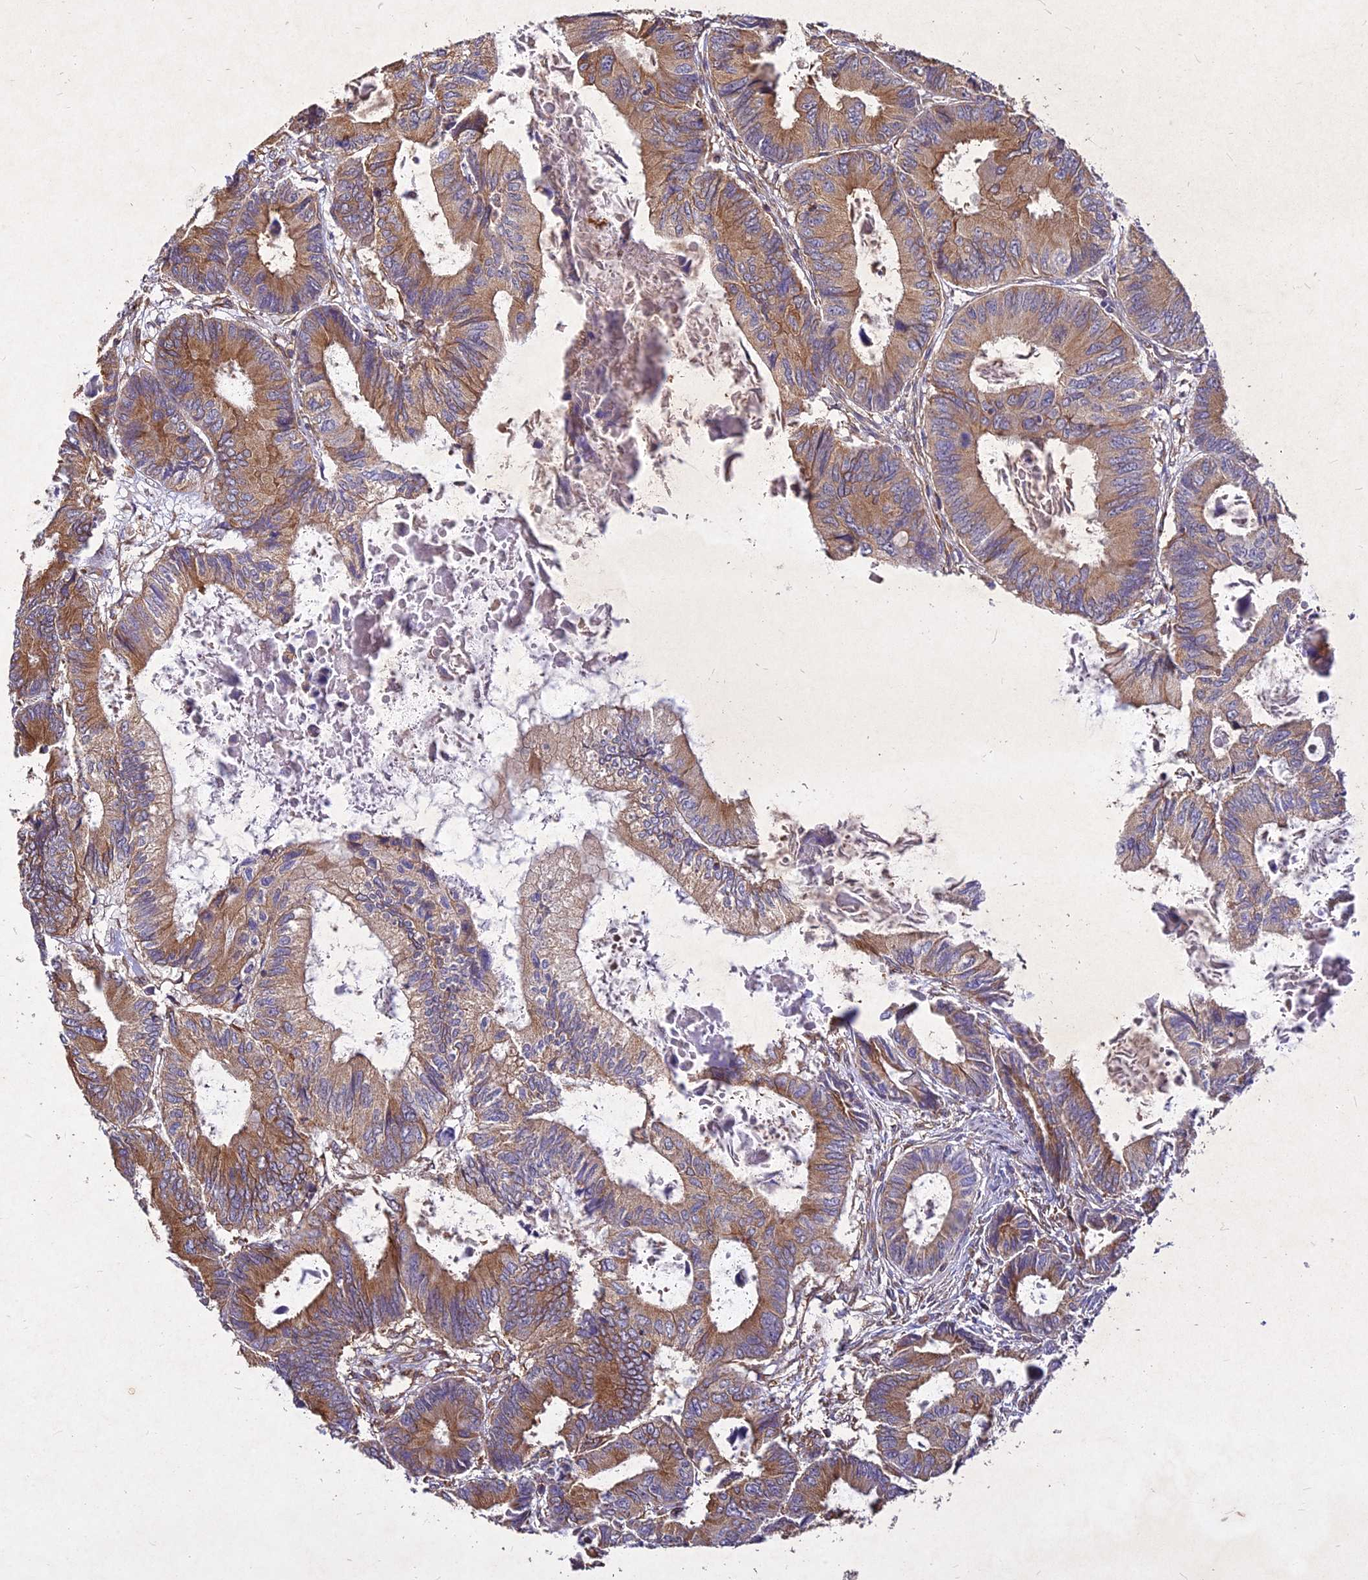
{"staining": {"intensity": "moderate", "quantity": ">75%", "location": "cytoplasmic/membranous"}, "tissue": "colorectal cancer", "cell_type": "Tumor cells", "image_type": "cancer", "snomed": [{"axis": "morphology", "description": "Adenocarcinoma, NOS"}, {"axis": "topography", "description": "Colon"}], "caption": "High-power microscopy captured an immunohistochemistry photomicrograph of colorectal cancer (adenocarcinoma), revealing moderate cytoplasmic/membranous positivity in about >75% of tumor cells. The protein of interest is stained brown, and the nuclei are stained in blue (DAB IHC with brightfield microscopy, high magnification).", "gene": "SKA1", "patient": {"sex": "male", "age": 85}}